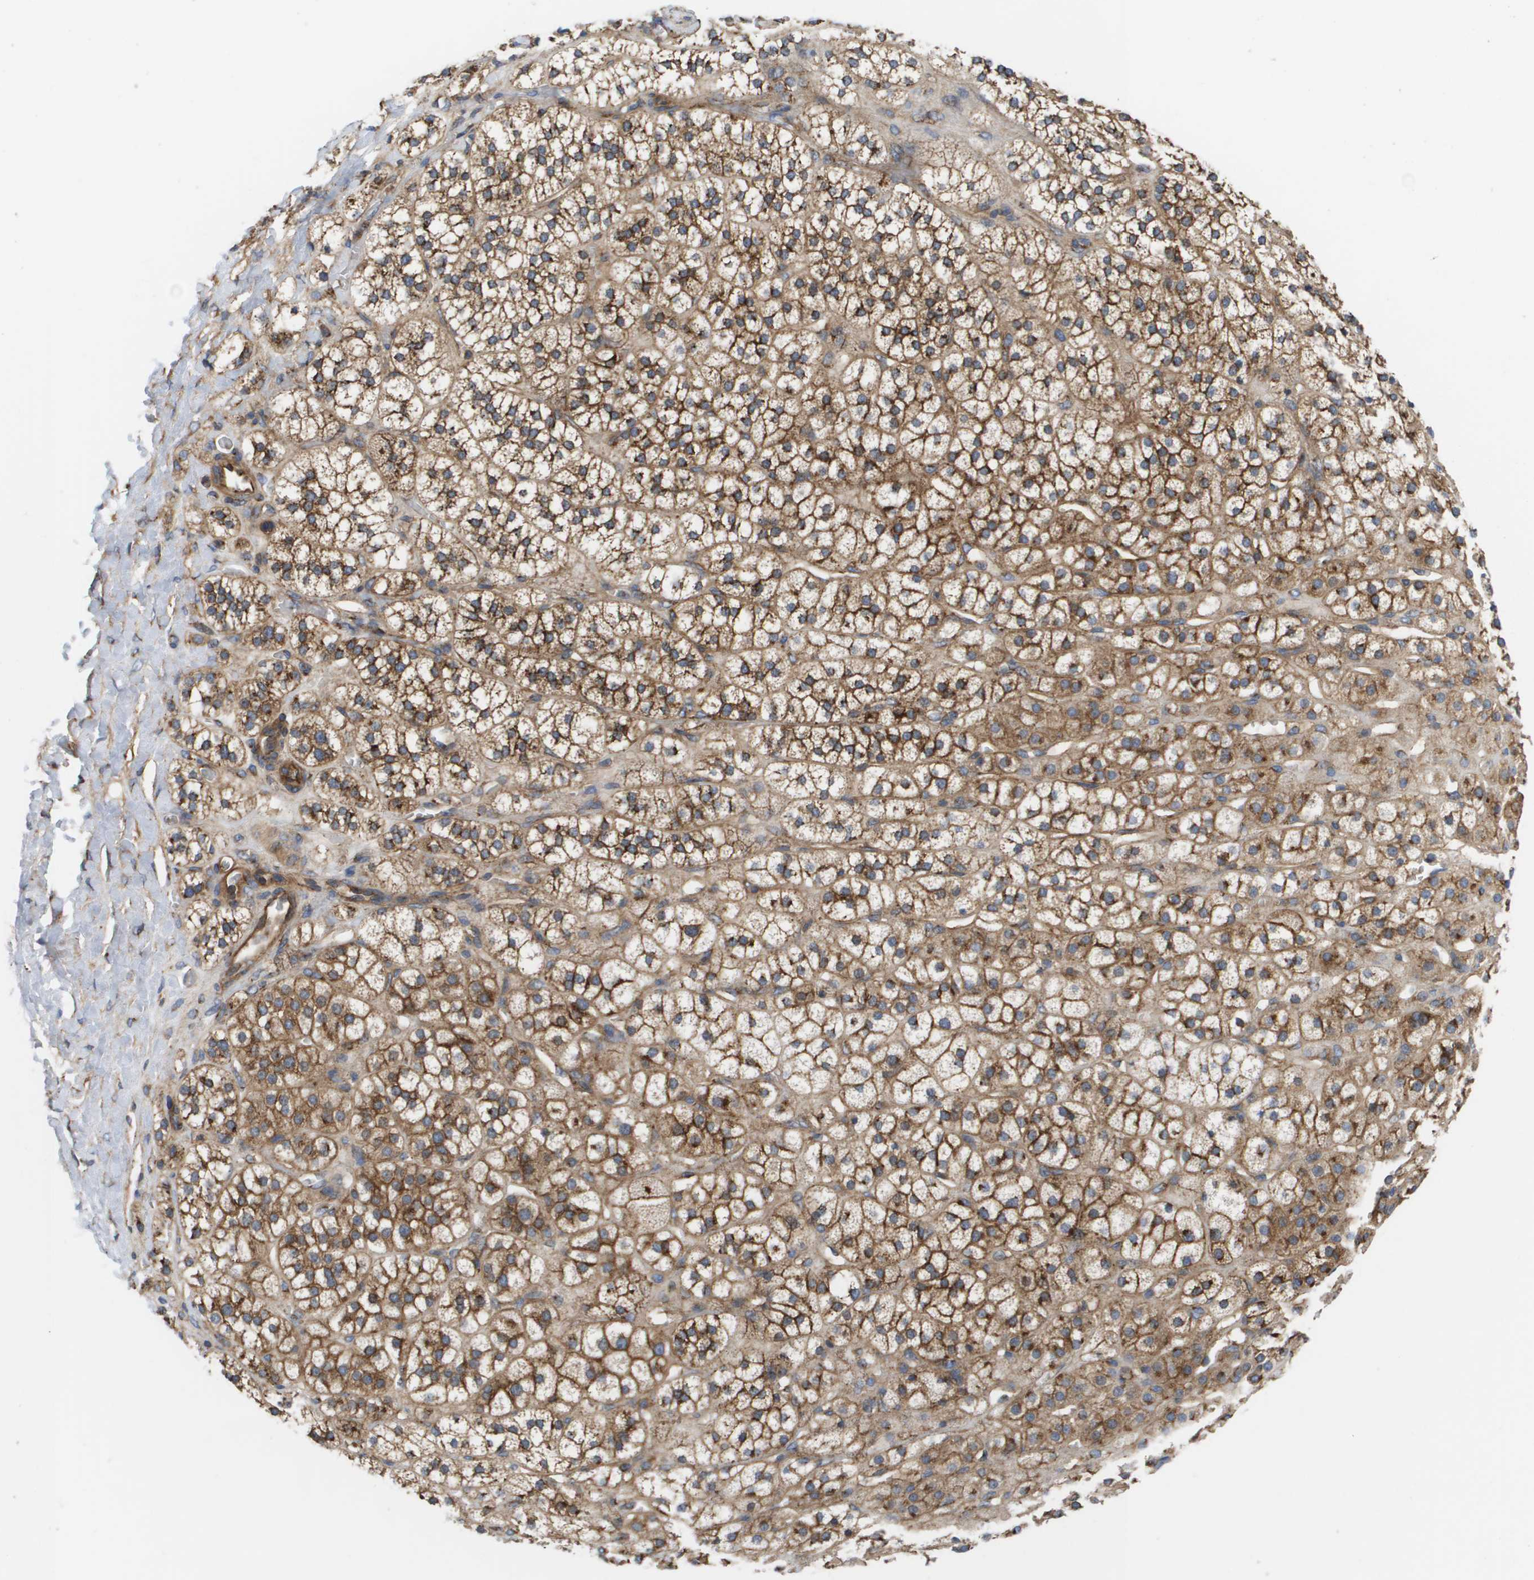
{"staining": {"intensity": "strong", "quantity": ">75%", "location": "cytoplasmic/membranous"}, "tissue": "adrenal gland", "cell_type": "Glandular cells", "image_type": "normal", "snomed": [{"axis": "morphology", "description": "Normal tissue, NOS"}, {"axis": "topography", "description": "Adrenal gland"}], "caption": "Immunohistochemical staining of unremarkable human adrenal gland shows >75% levels of strong cytoplasmic/membranous protein positivity in about >75% of glandular cells. (IHC, brightfield microscopy, high magnification).", "gene": "BST2", "patient": {"sex": "male", "age": 56}}